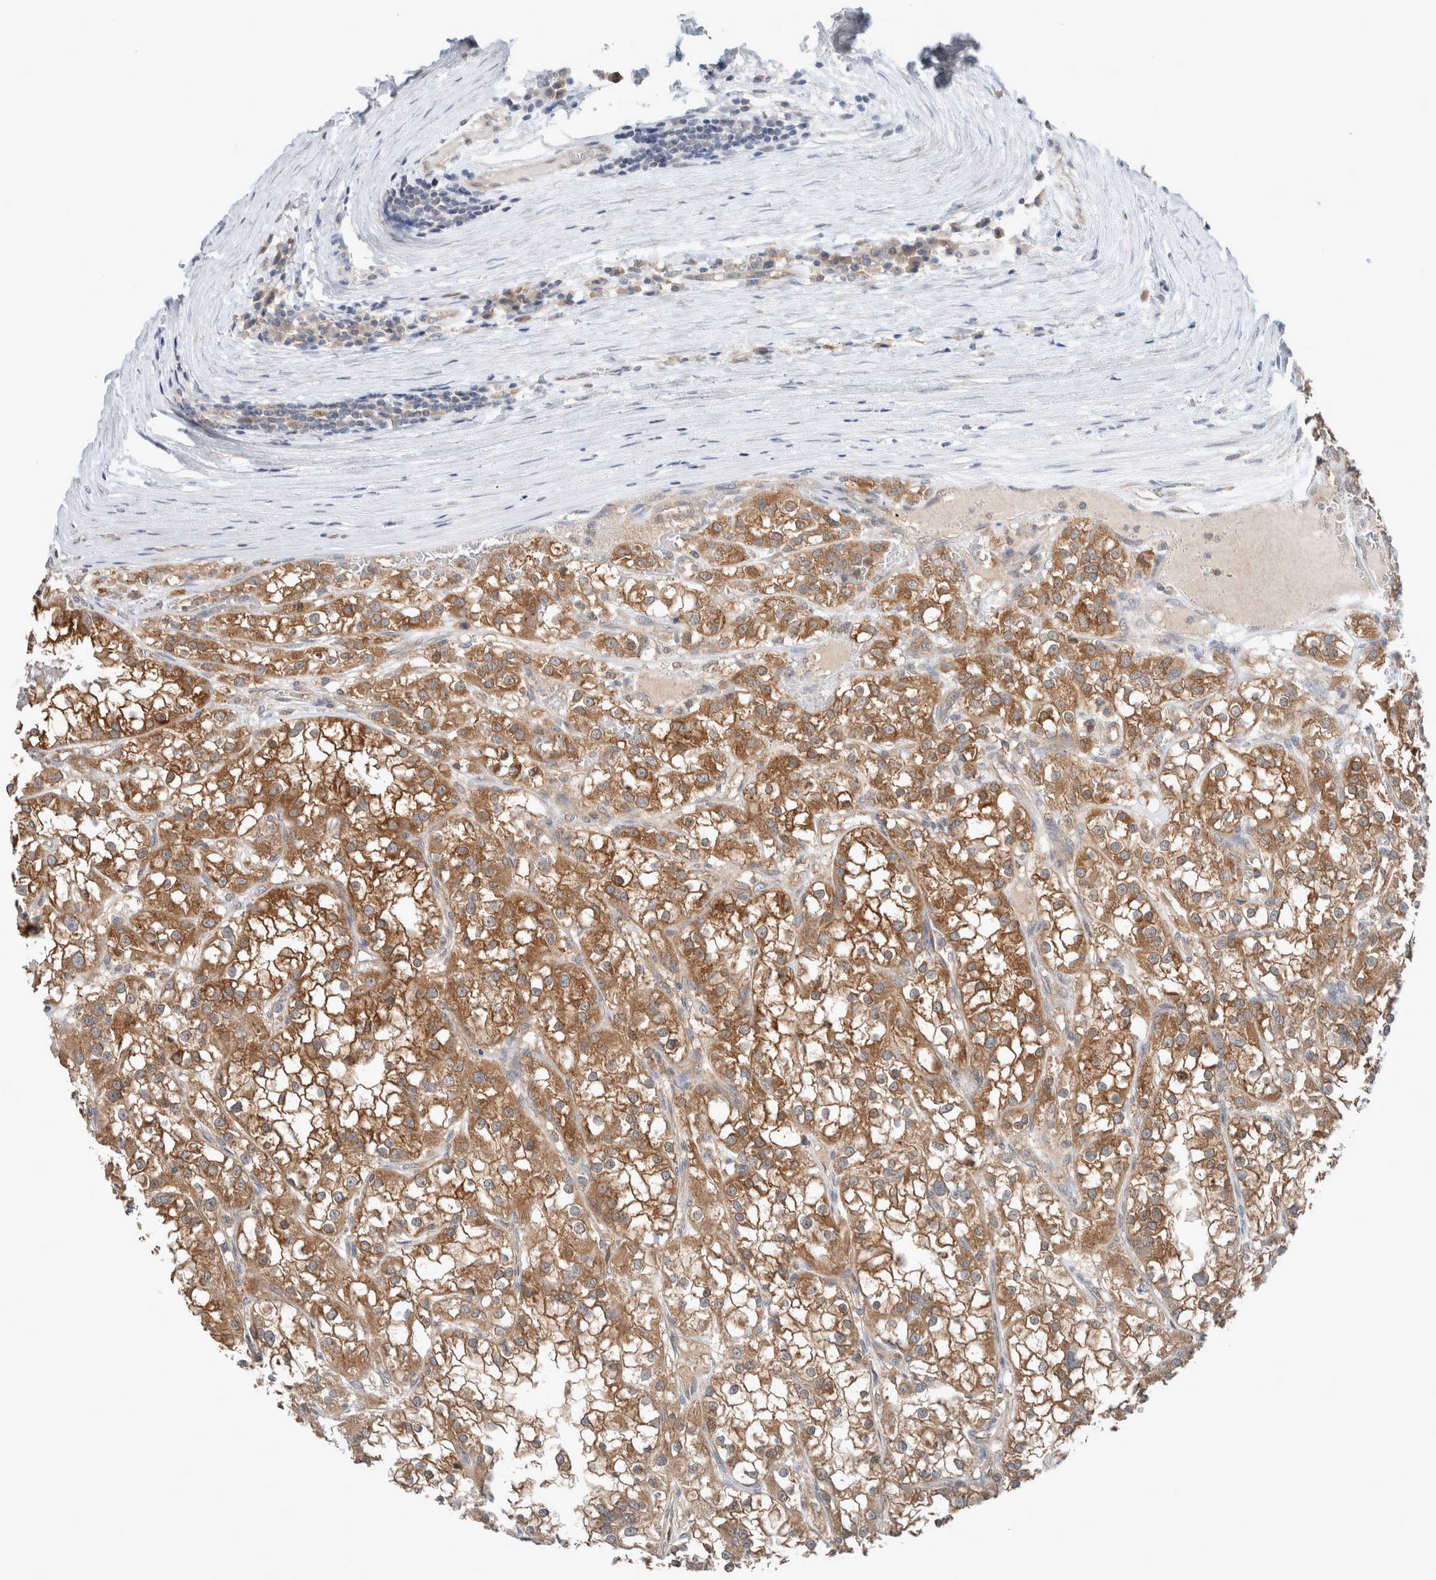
{"staining": {"intensity": "moderate", "quantity": ">75%", "location": "cytoplasmic/membranous"}, "tissue": "renal cancer", "cell_type": "Tumor cells", "image_type": "cancer", "snomed": [{"axis": "morphology", "description": "Adenocarcinoma, NOS"}, {"axis": "topography", "description": "Kidney"}], "caption": "A medium amount of moderate cytoplasmic/membranous expression is identified in approximately >75% of tumor cells in renal cancer (adenocarcinoma) tissue. Using DAB (brown) and hematoxylin (blue) stains, captured at high magnification using brightfield microscopy.", "gene": "XPNPEP1", "patient": {"sex": "female", "age": 52}}